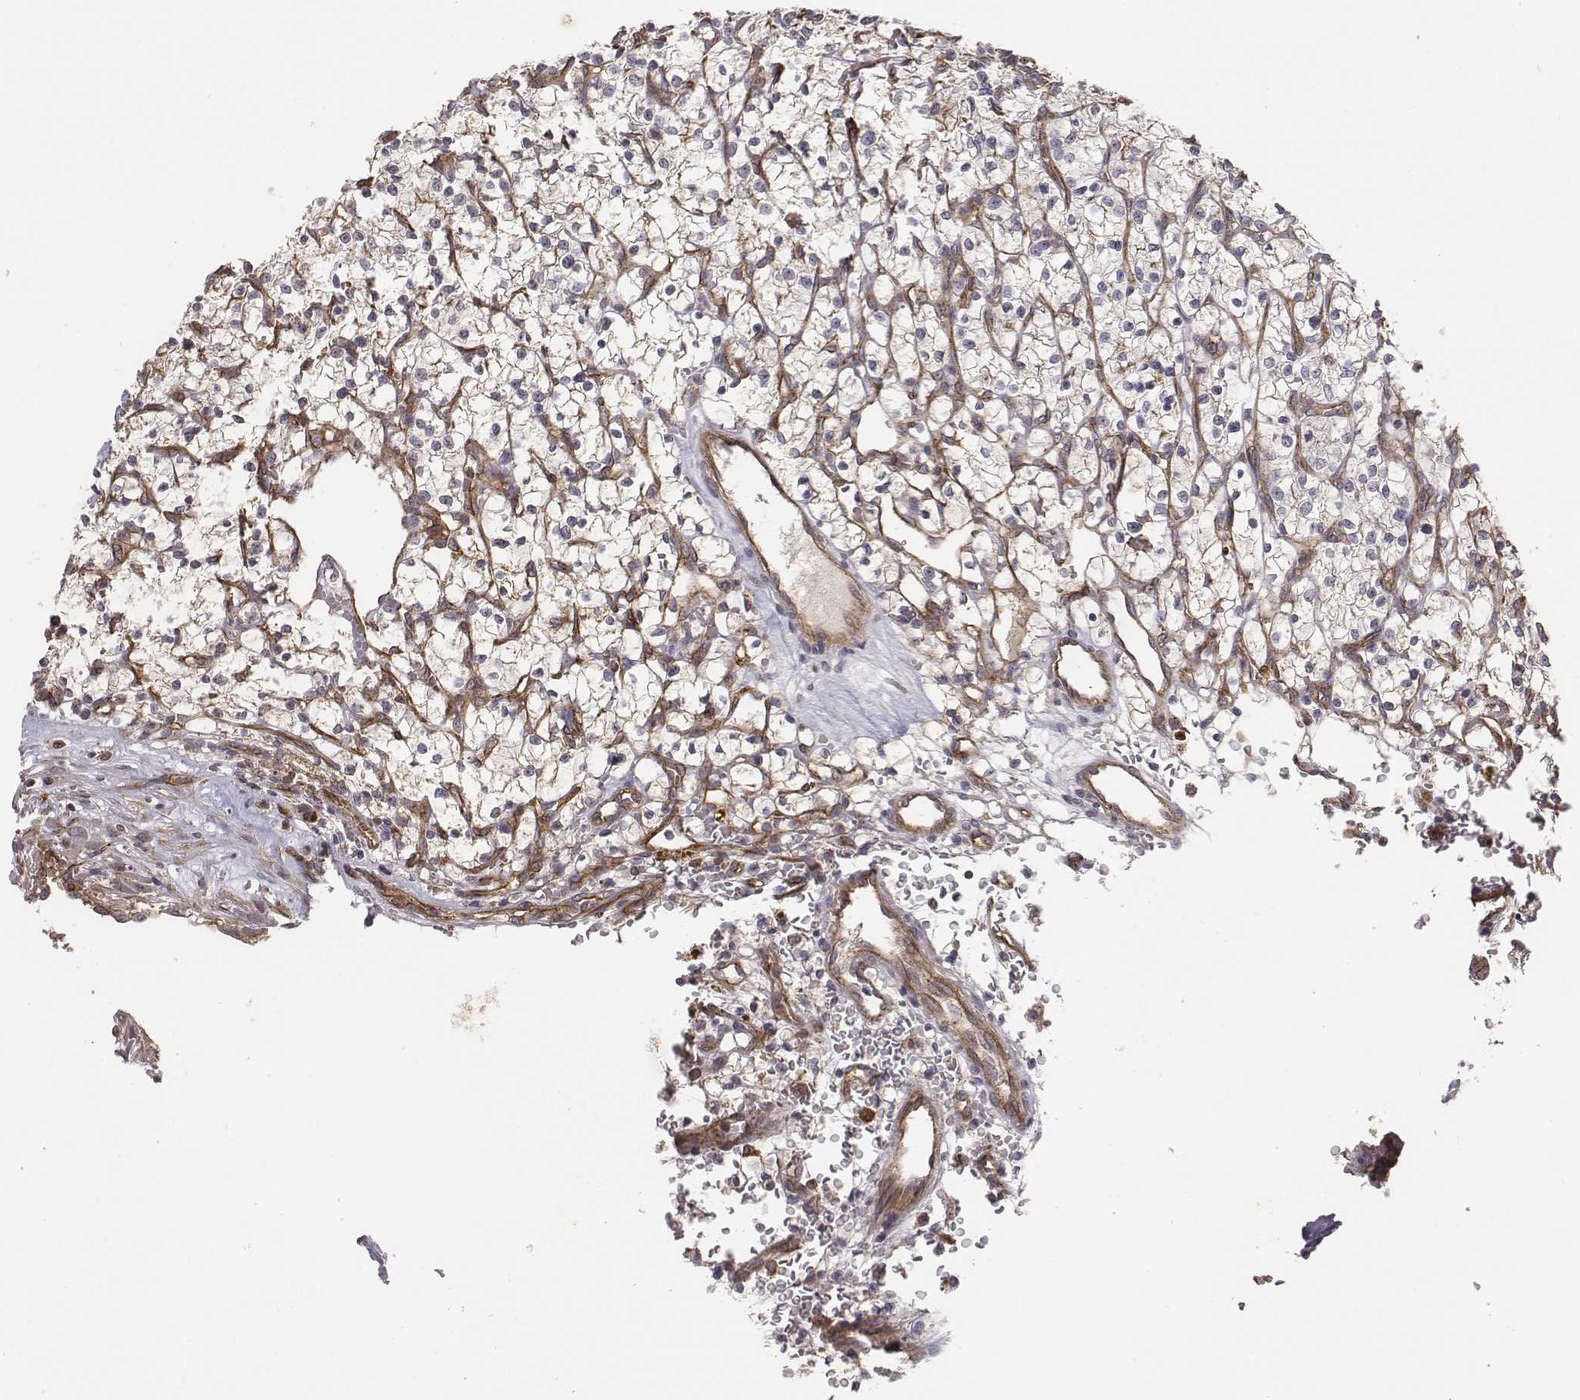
{"staining": {"intensity": "negative", "quantity": "none", "location": "none"}, "tissue": "renal cancer", "cell_type": "Tumor cells", "image_type": "cancer", "snomed": [{"axis": "morphology", "description": "Adenocarcinoma, NOS"}, {"axis": "topography", "description": "Kidney"}], "caption": "IHC micrograph of human adenocarcinoma (renal) stained for a protein (brown), which reveals no positivity in tumor cells.", "gene": "PTPRG", "patient": {"sex": "female", "age": 64}}